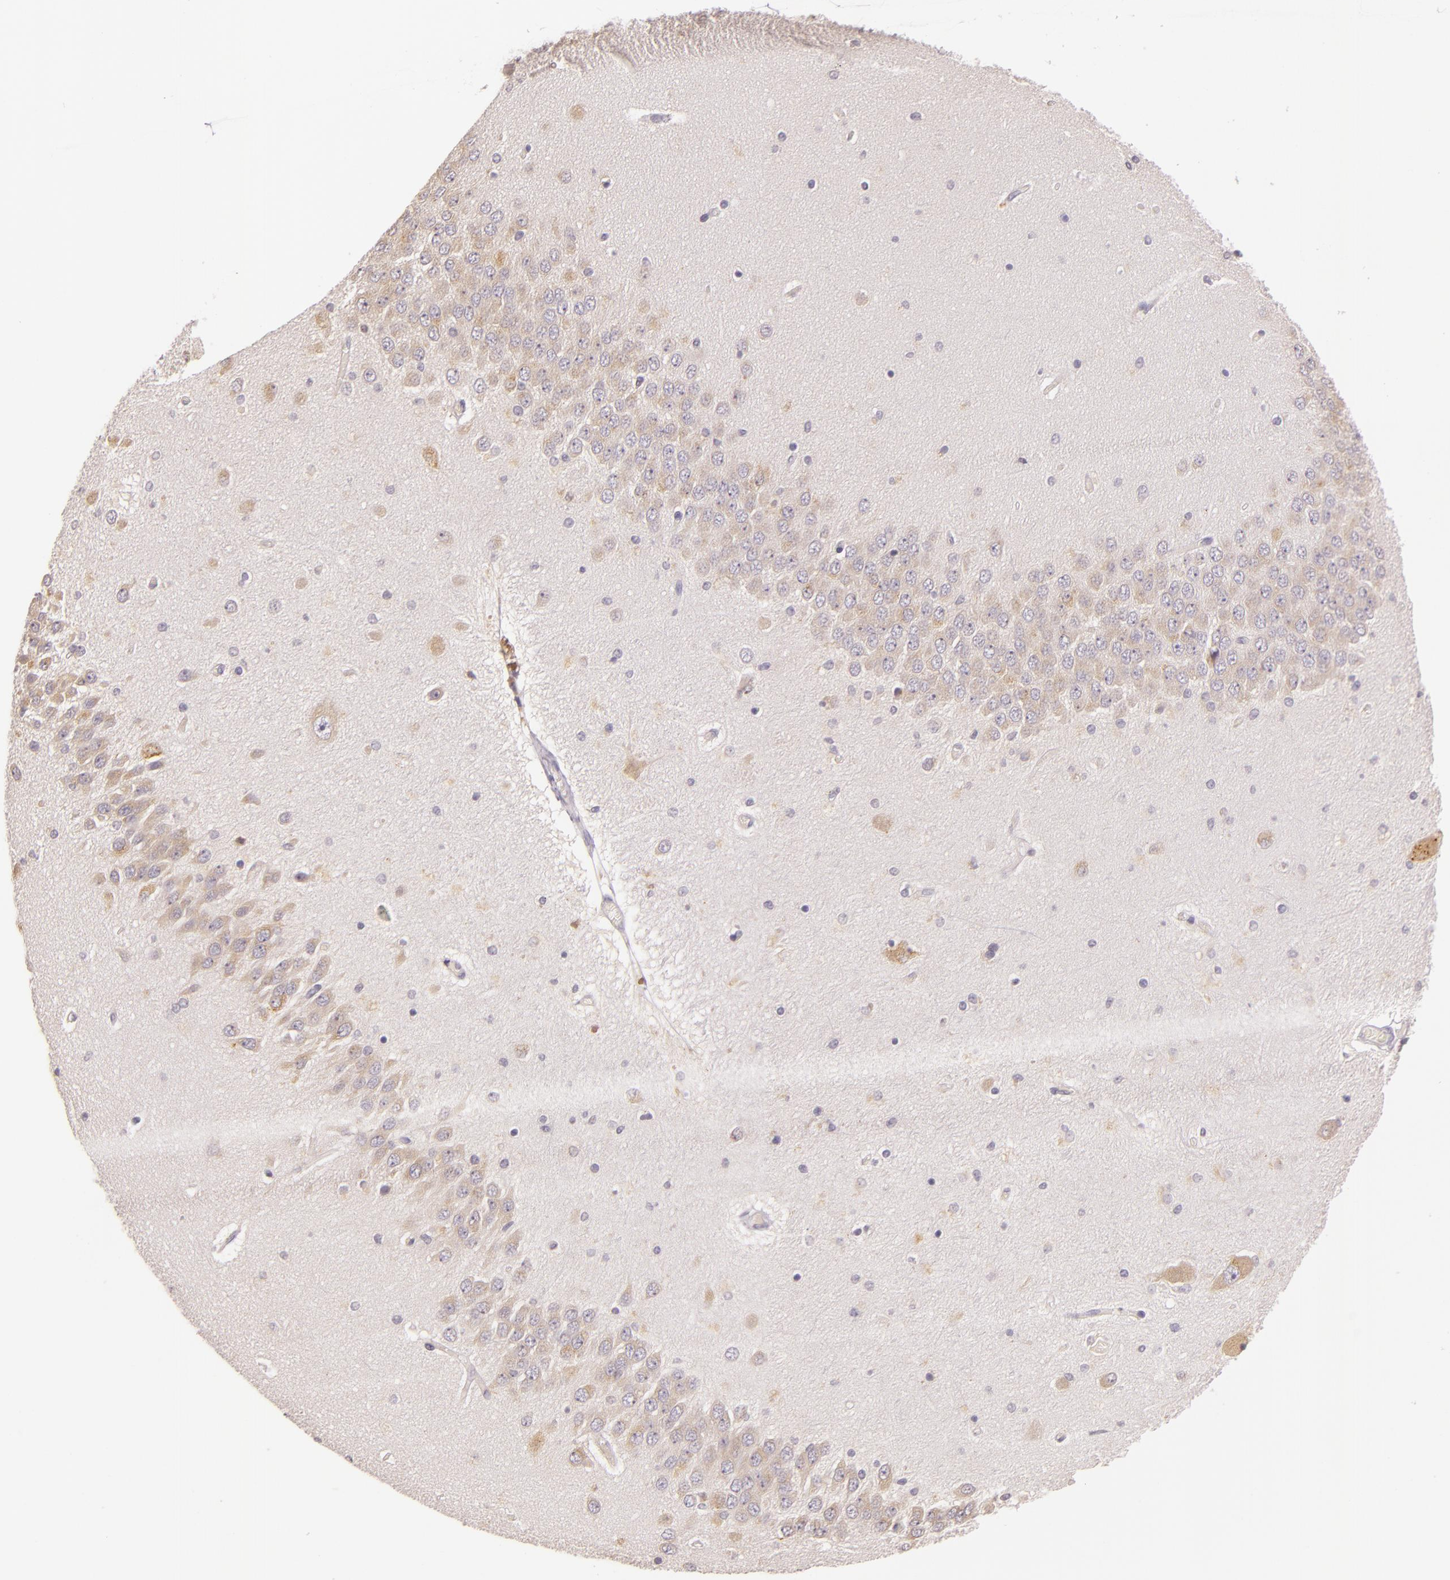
{"staining": {"intensity": "negative", "quantity": "none", "location": "none"}, "tissue": "hippocampus", "cell_type": "Glial cells", "image_type": "normal", "snomed": [{"axis": "morphology", "description": "Normal tissue, NOS"}, {"axis": "topography", "description": "Hippocampus"}], "caption": "The photomicrograph demonstrates no staining of glial cells in normal hippocampus. Brightfield microscopy of IHC stained with DAB (3,3'-diaminobenzidine) (brown) and hematoxylin (blue), captured at high magnification.", "gene": "ARMH4", "patient": {"sex": "female", "age": 54}}